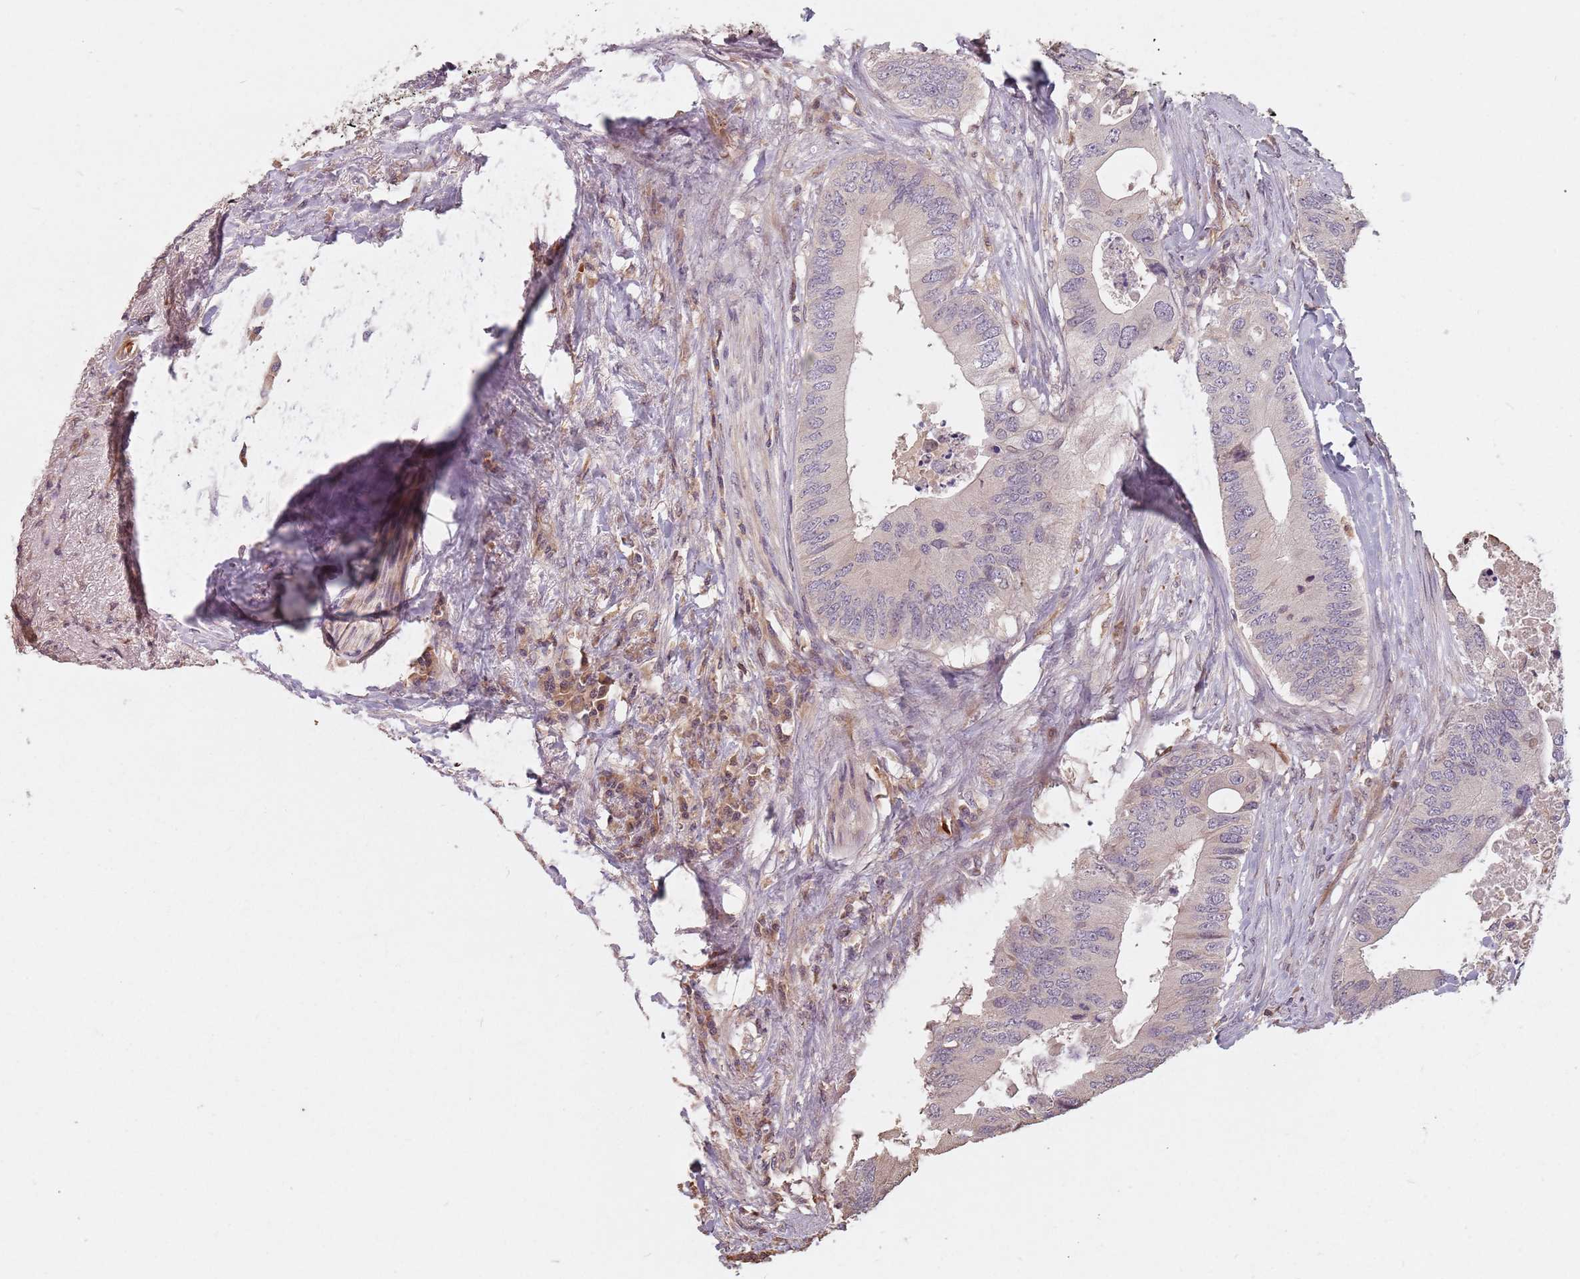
{"staining": {"intensity": "negative", "quantity": "none", "location": "none"}, "tissue": "colorectal cancer", "cell_type": "Tumor cells", "image_type": "cancer", "snomed": [{"axis": "morphology", "description": "Adenocarcinoma, NOS"}, {"axis": "topography", "description": "Colon"}], "caption": "DAB (3,3'-diaminobenzidine) immunohistochemical staining of colorectal cancer (adenocarcinoma) shows no significant expression in tumor cells. (Brightfield microscopy of DAB (3,3'-diaminobenzidine) immunohistochemistry (IHC) at high magnification).", "gene": "GPR180", "patient": {"sex": "male", "age": 71}}